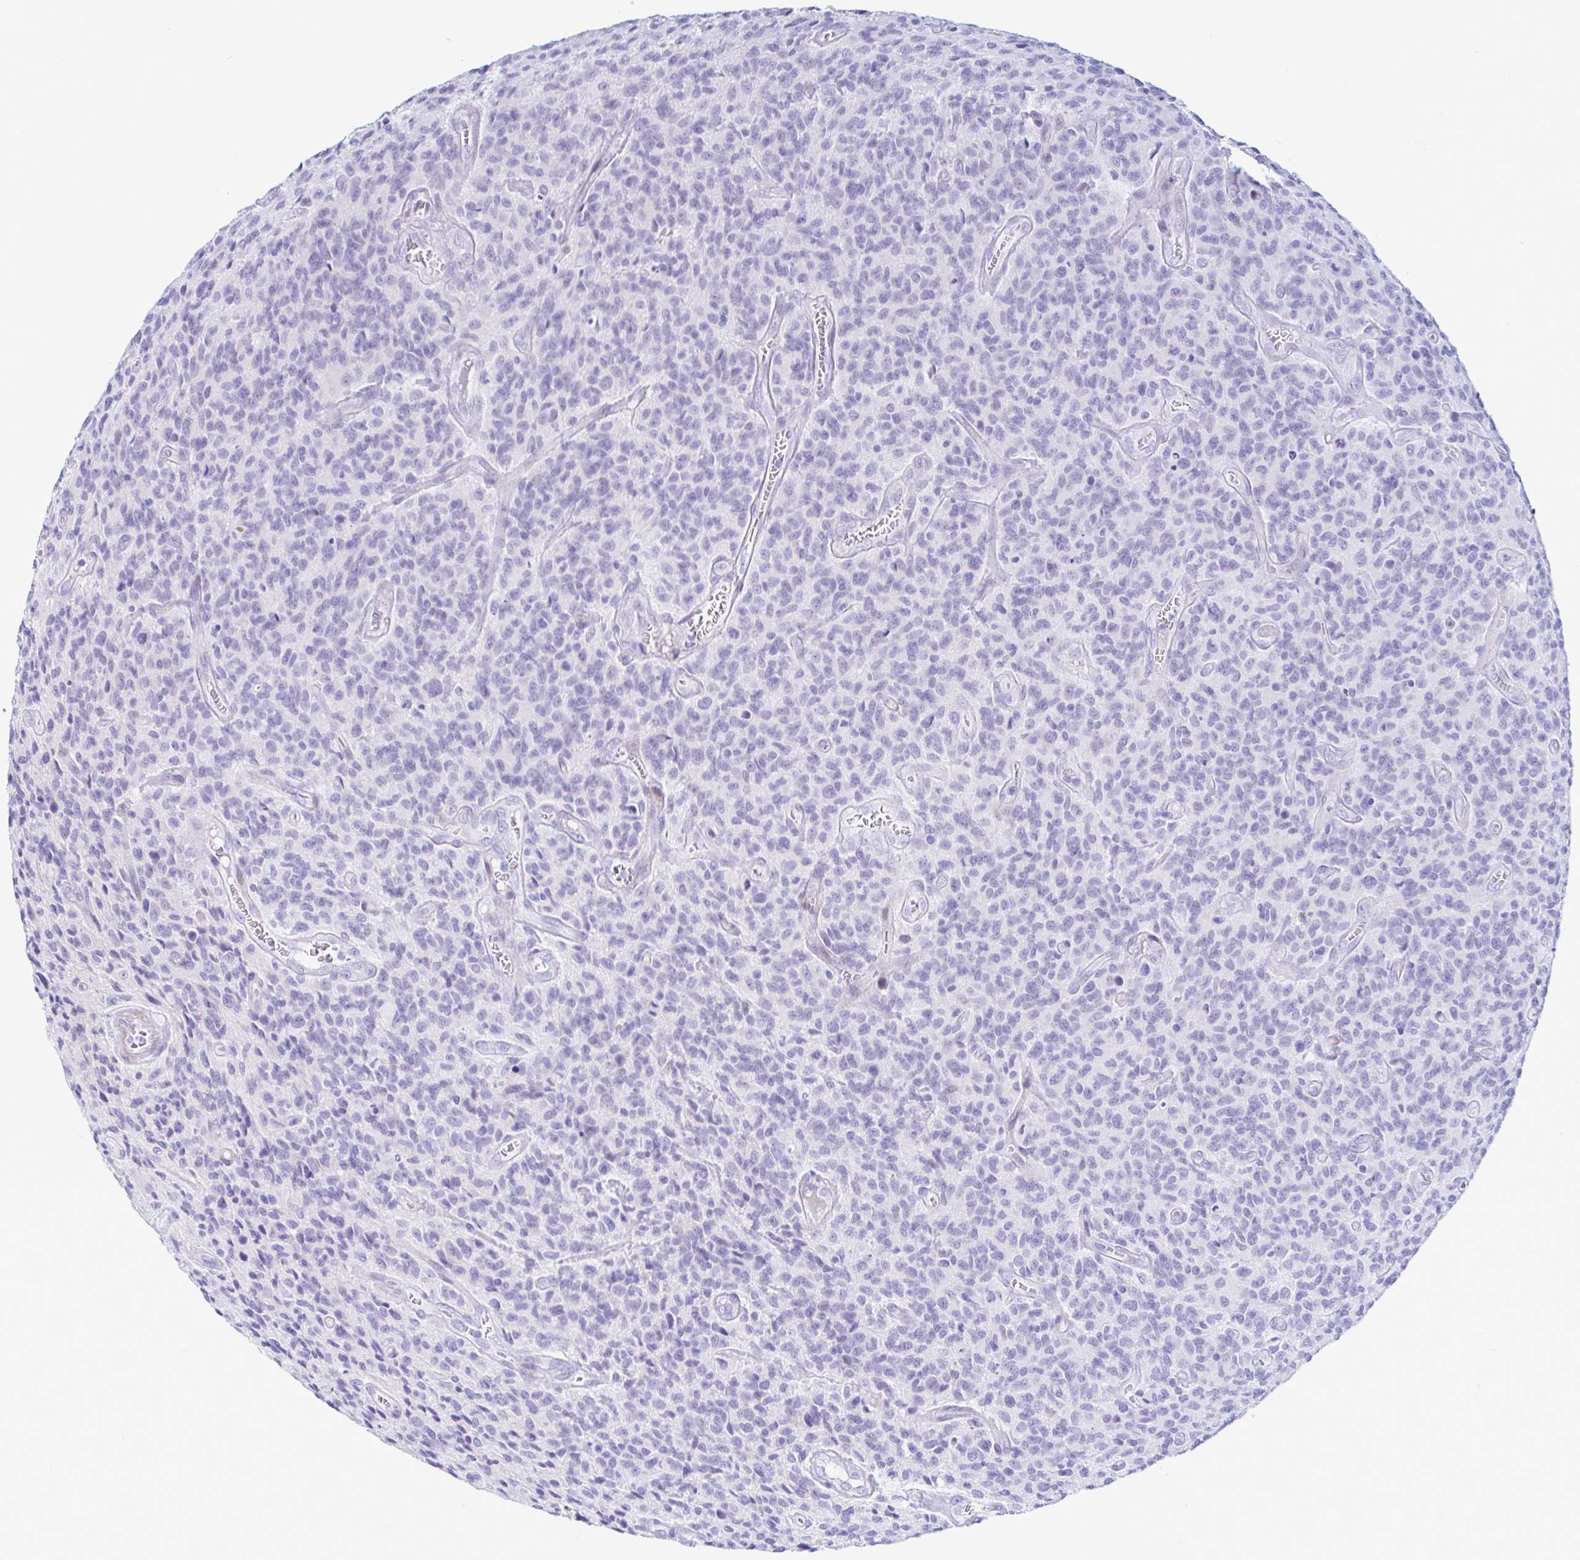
{"staining": {"intensity": "negative", "quantity": "none", "location": "none"}, "tissue": "glioma", "cell_type": "Tumor cells", "image_type": "cancer", "snomed": [{"axis": "morphology", "description": "Glioma, malignant, High grade"}, {"axis": "topography", "description": "Brain"}], "caption": "A histopathology image of glioma stained for a protein shows no brown staining in tumor cells.", "gene": "NBPF3", "patient": {"sex": "male", "age": 76}}